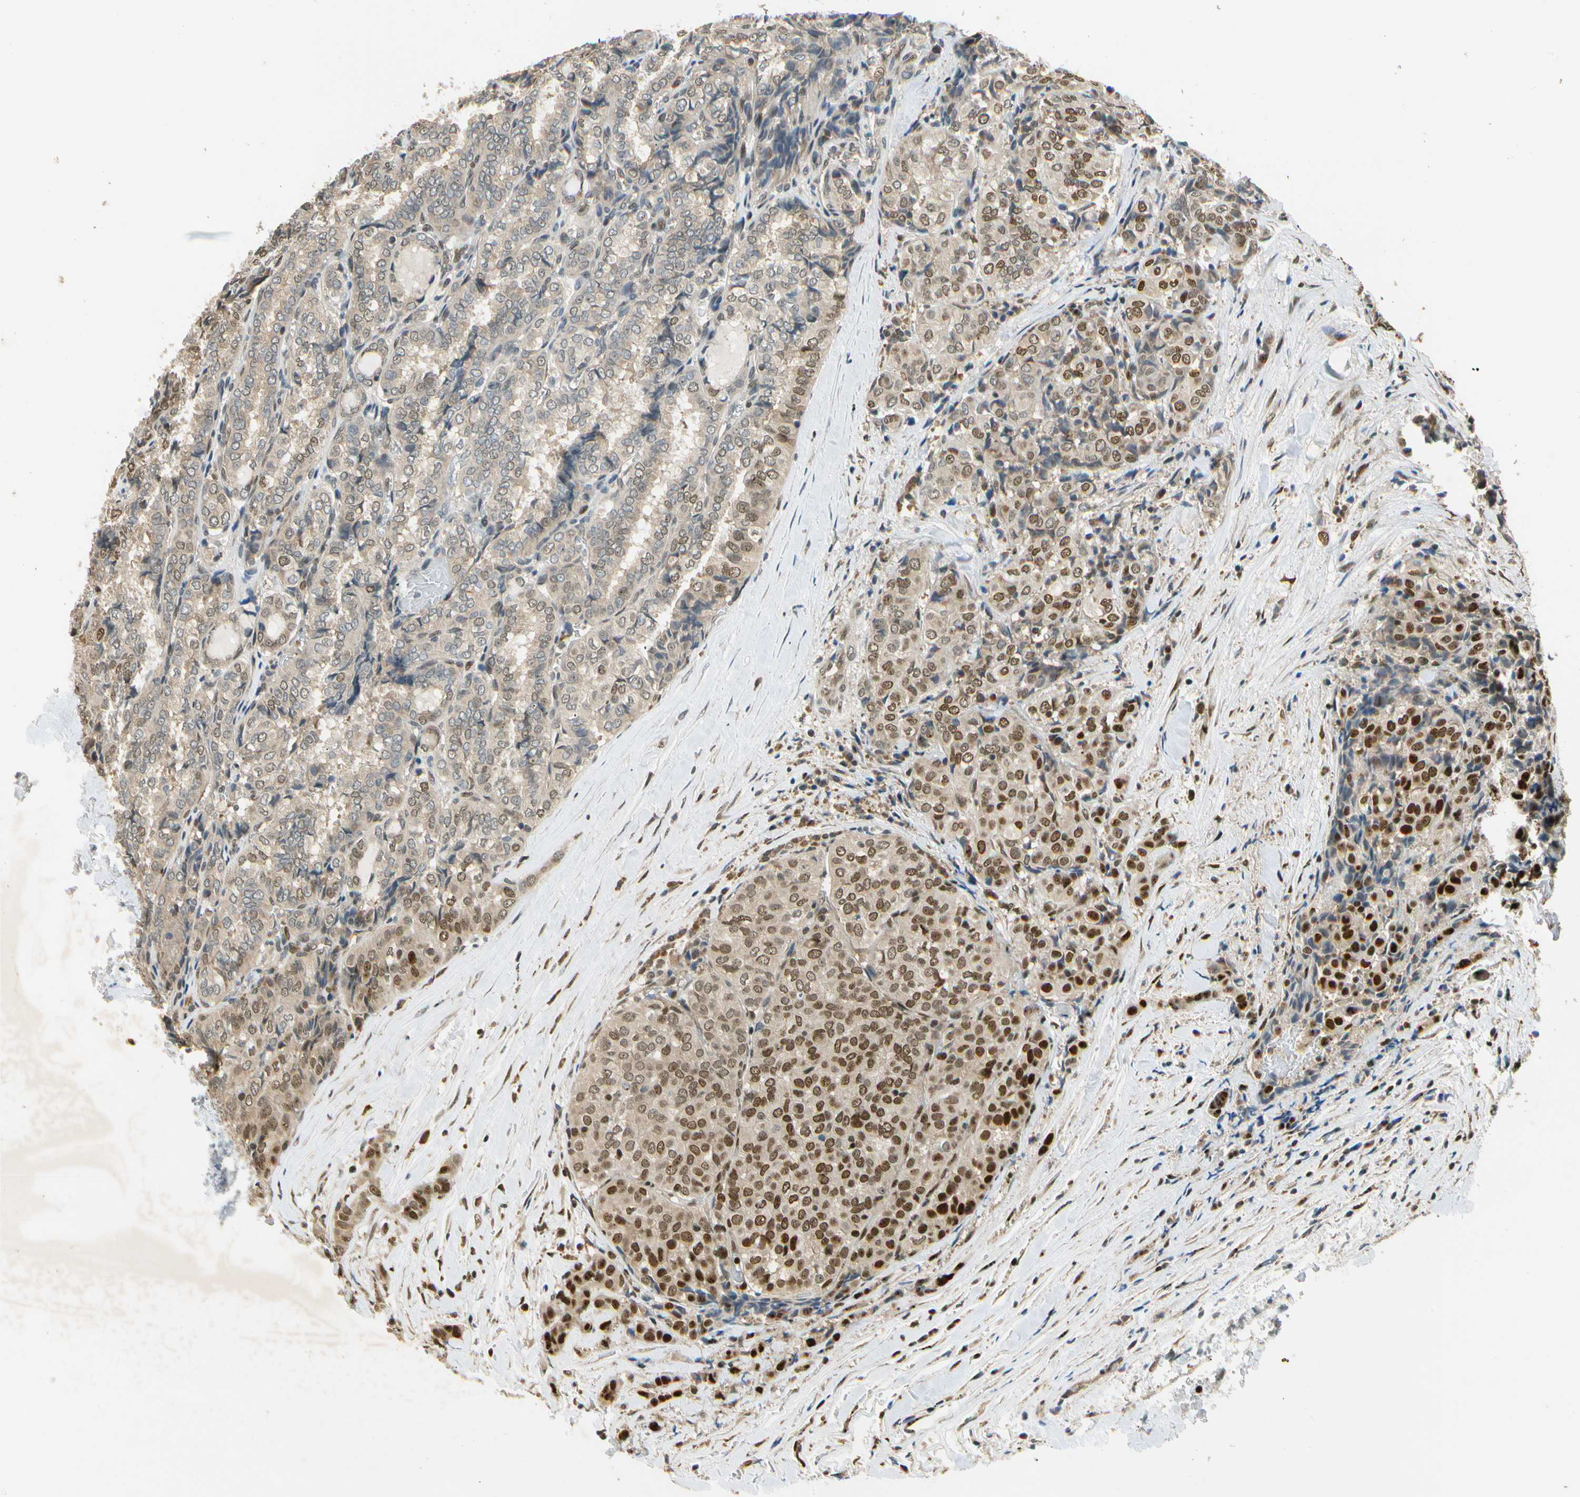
{"staining": {"intensity": "weak", "quantity": ">75%", "location": "cytoplasmic/membranous,nuclear"}, "tissue": "thyroid cancer", "cell_type": "Tumor cells", "image_type": "cancer", "snomed": [{"axis": "morphology", "description": "Normal tissue, NOS"}, {"axis": "morphology", "description": "Papillary adenocarcinoma, NOS"}, {"axis": "topography", "description": "Thyroid gland"}], "caption": "Approximately >75% of tumor cells in thyroid cancer (papillary adenocarcinoma) exhibit weak cytoplasmic/membranous and nuclear protein expression as visualized by brown immunohistochemical staining.", "gene": "EIF1AX", "patient": {"sex": "female", "age": 30}}